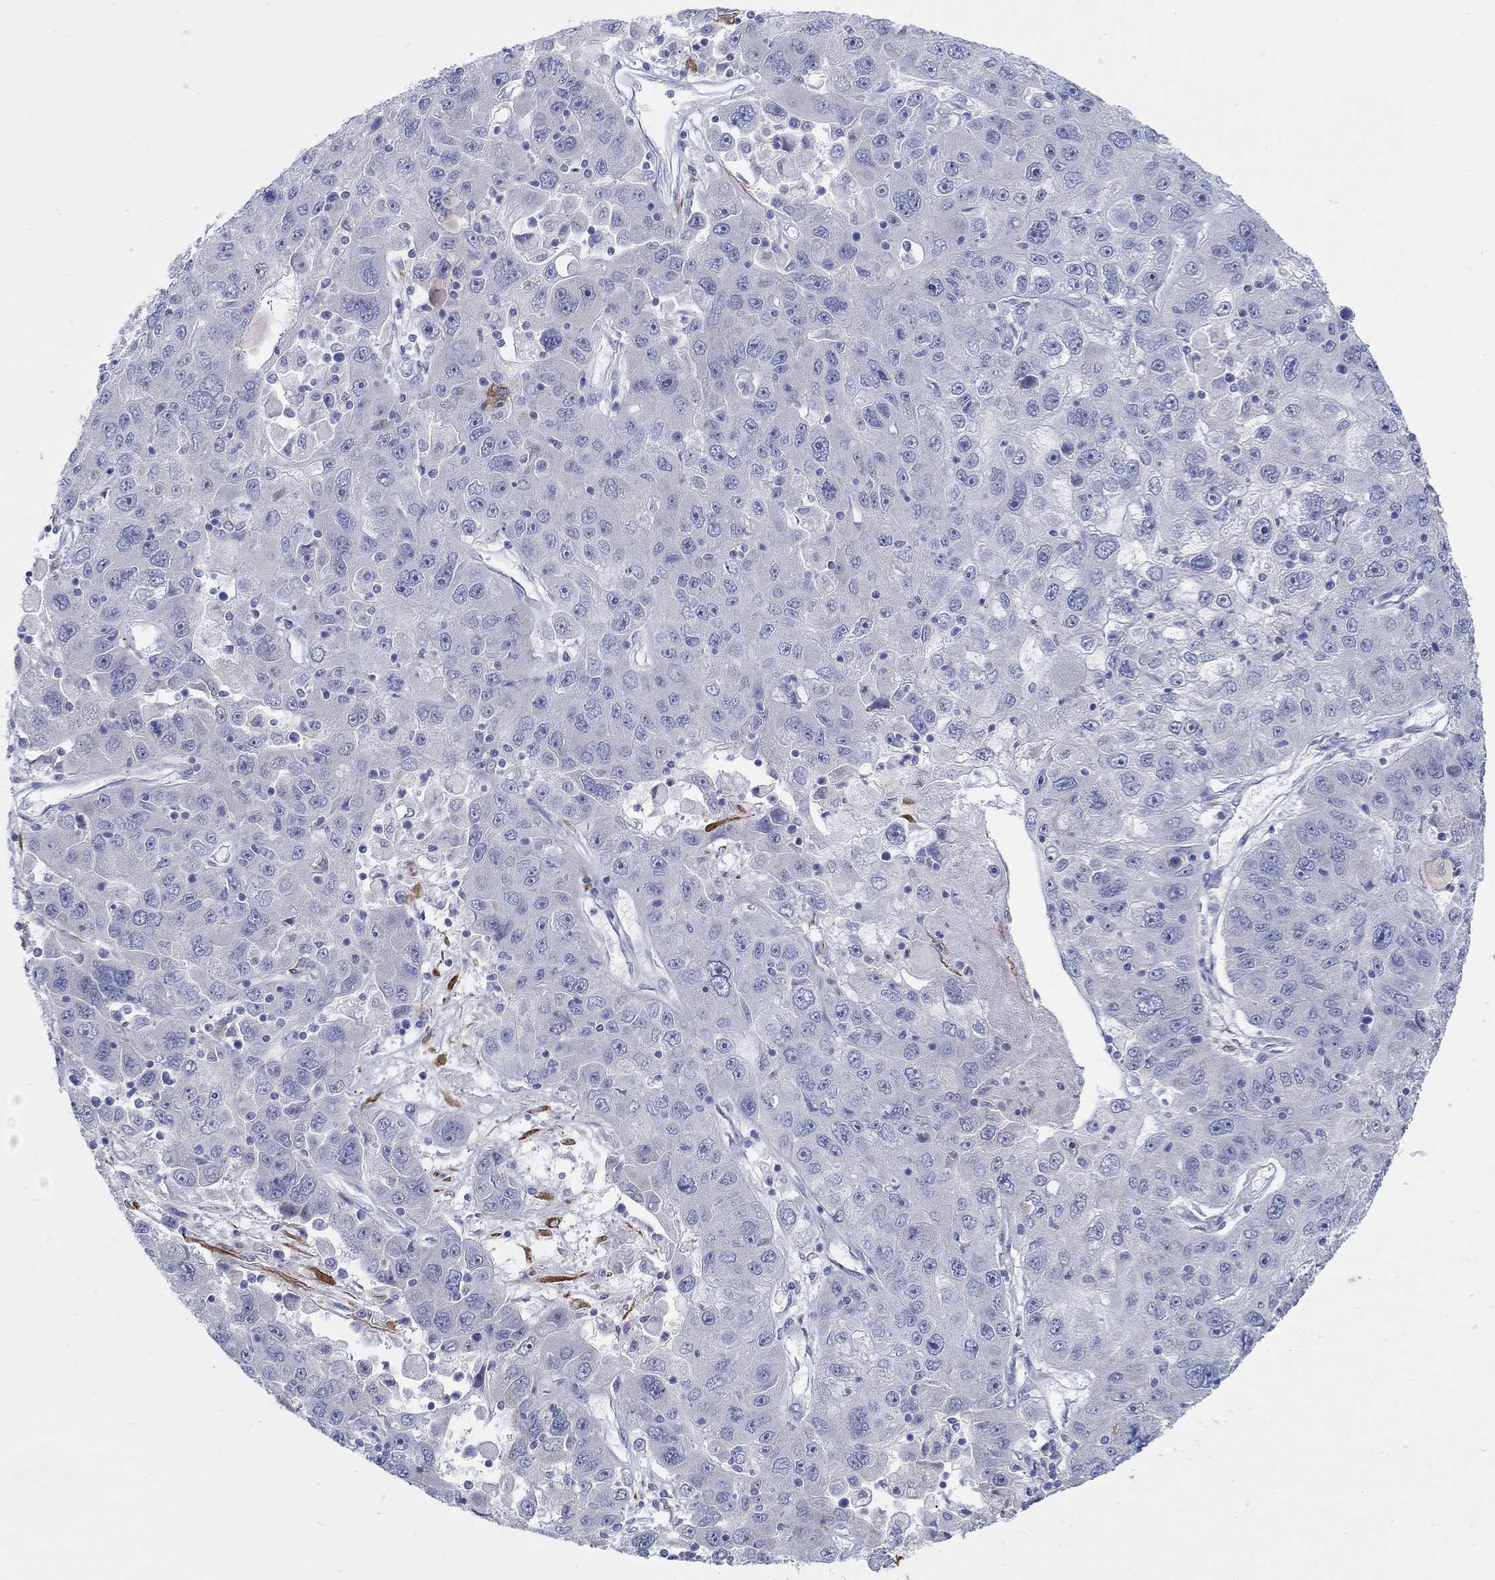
{"staining": {"intensity": "negative", "quantity": "none", "location": "none"}, "tissue": "stomach cancer", "cell_type": "Tumor cells", "image_type": "cancer", "snomed": [{"axis": "morphology", "description": "Adenocarcinoma, NOS"}, {"axis": "topography", "description": "Stomach"}], "caption": "High magnification brightfield microscopy of adenocarcinoma (stomach) stained with DAB (3,3'-diaminobenzidine) (brown) and counterstained with hematoxylin (blue): tumor cells show no significant positivity.", "gene": "REEP2", "patient": {"sex": "male", "age": 56}}